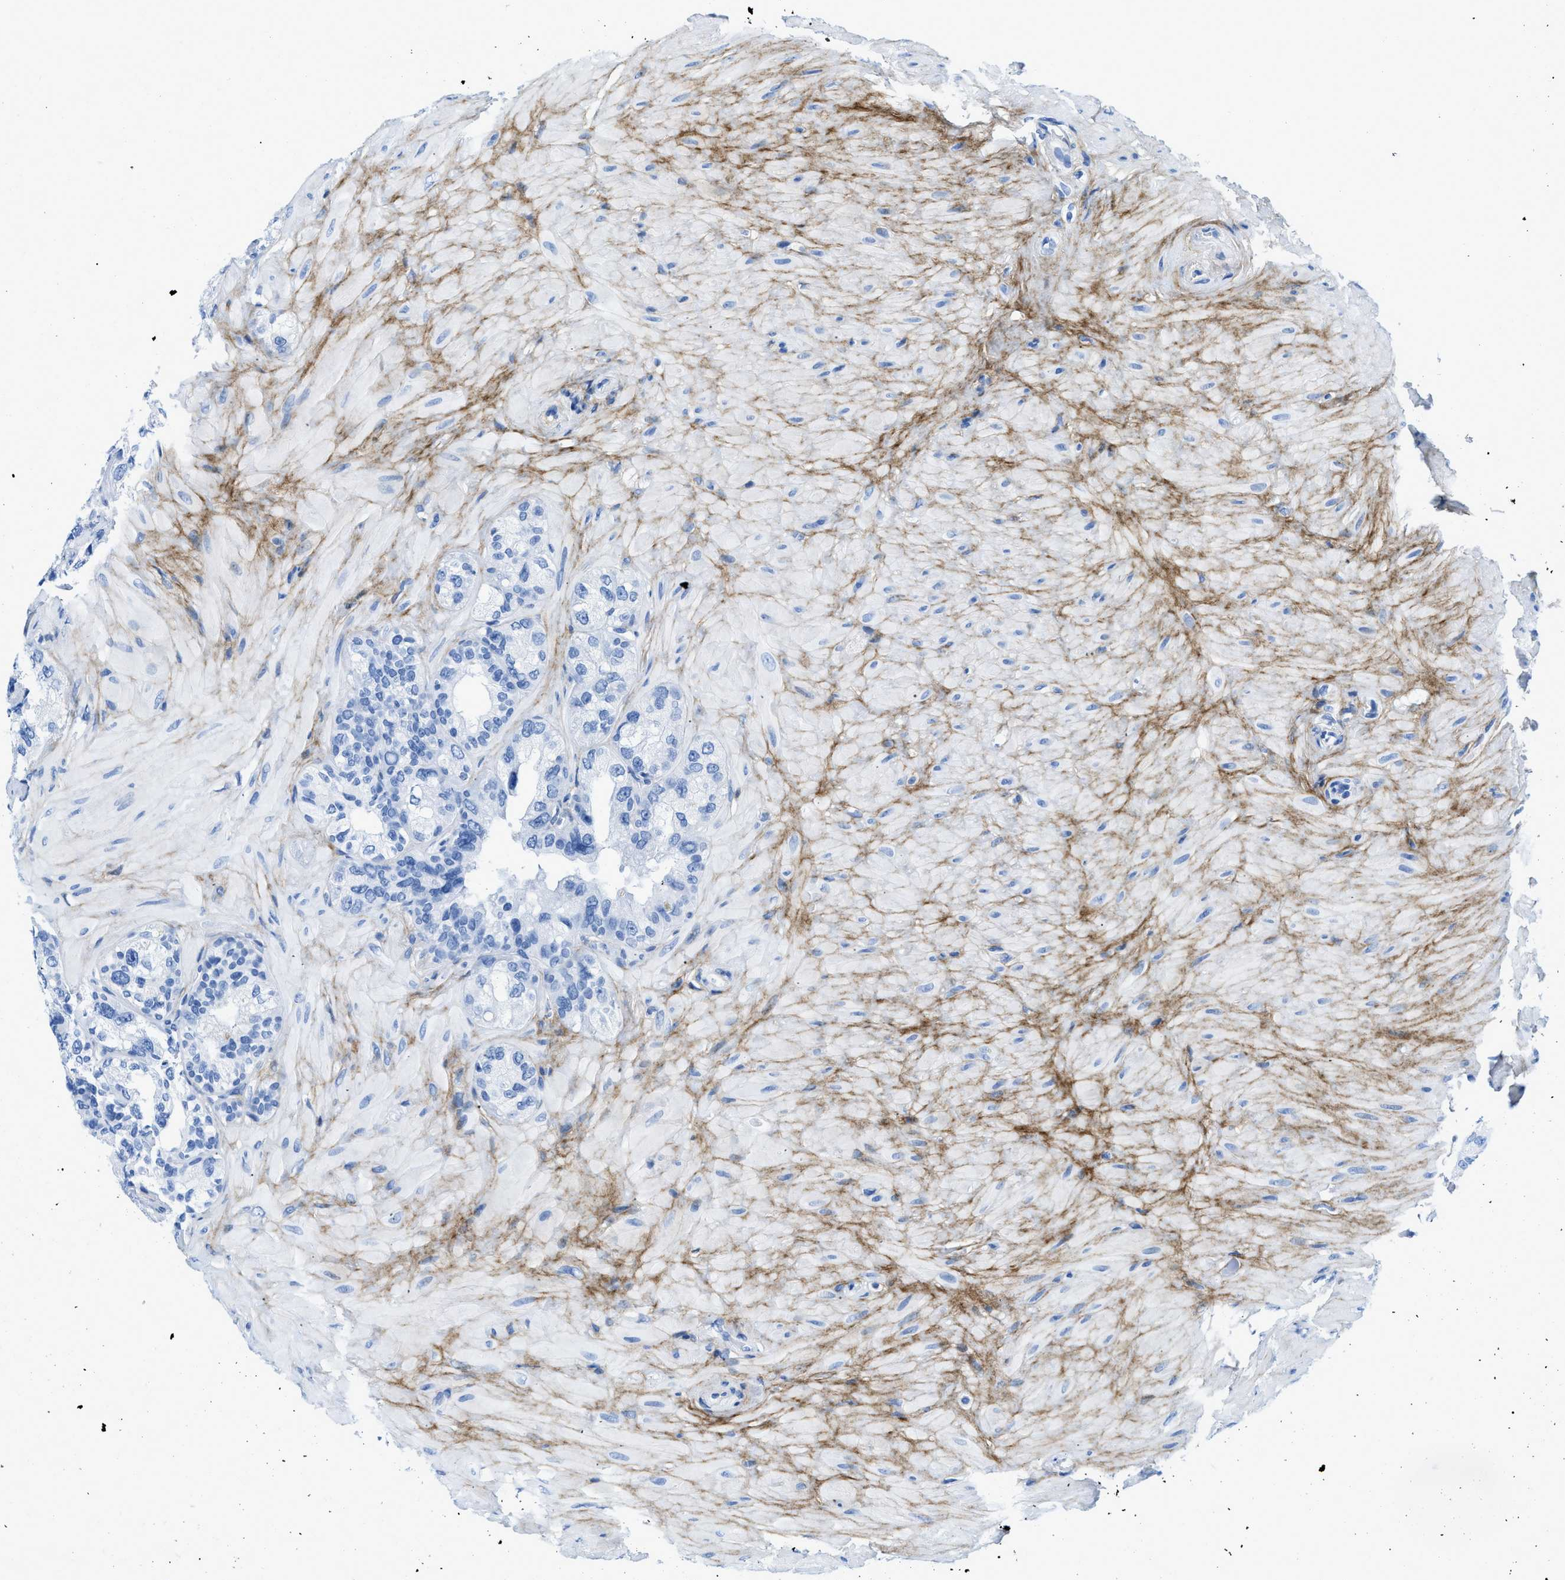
{"staining": {"intensity": "negative", "quantity": "none", "location": "none"}, "tissue": "seminal vesicle", "cell_type": "Glandular cells", "image_type": "normal", "snomed": [{"axis": "morphology", "description": "Normal tissue, NOS"}, {"axis": "topography", "description": "Seminal veicle"}], "caption": "Micrograph shows no protein positivity in glandular cells of unremarkable seminal vesicle.", "gene": "COL3A1", "patient": {"sex": "male", "age": 68}}